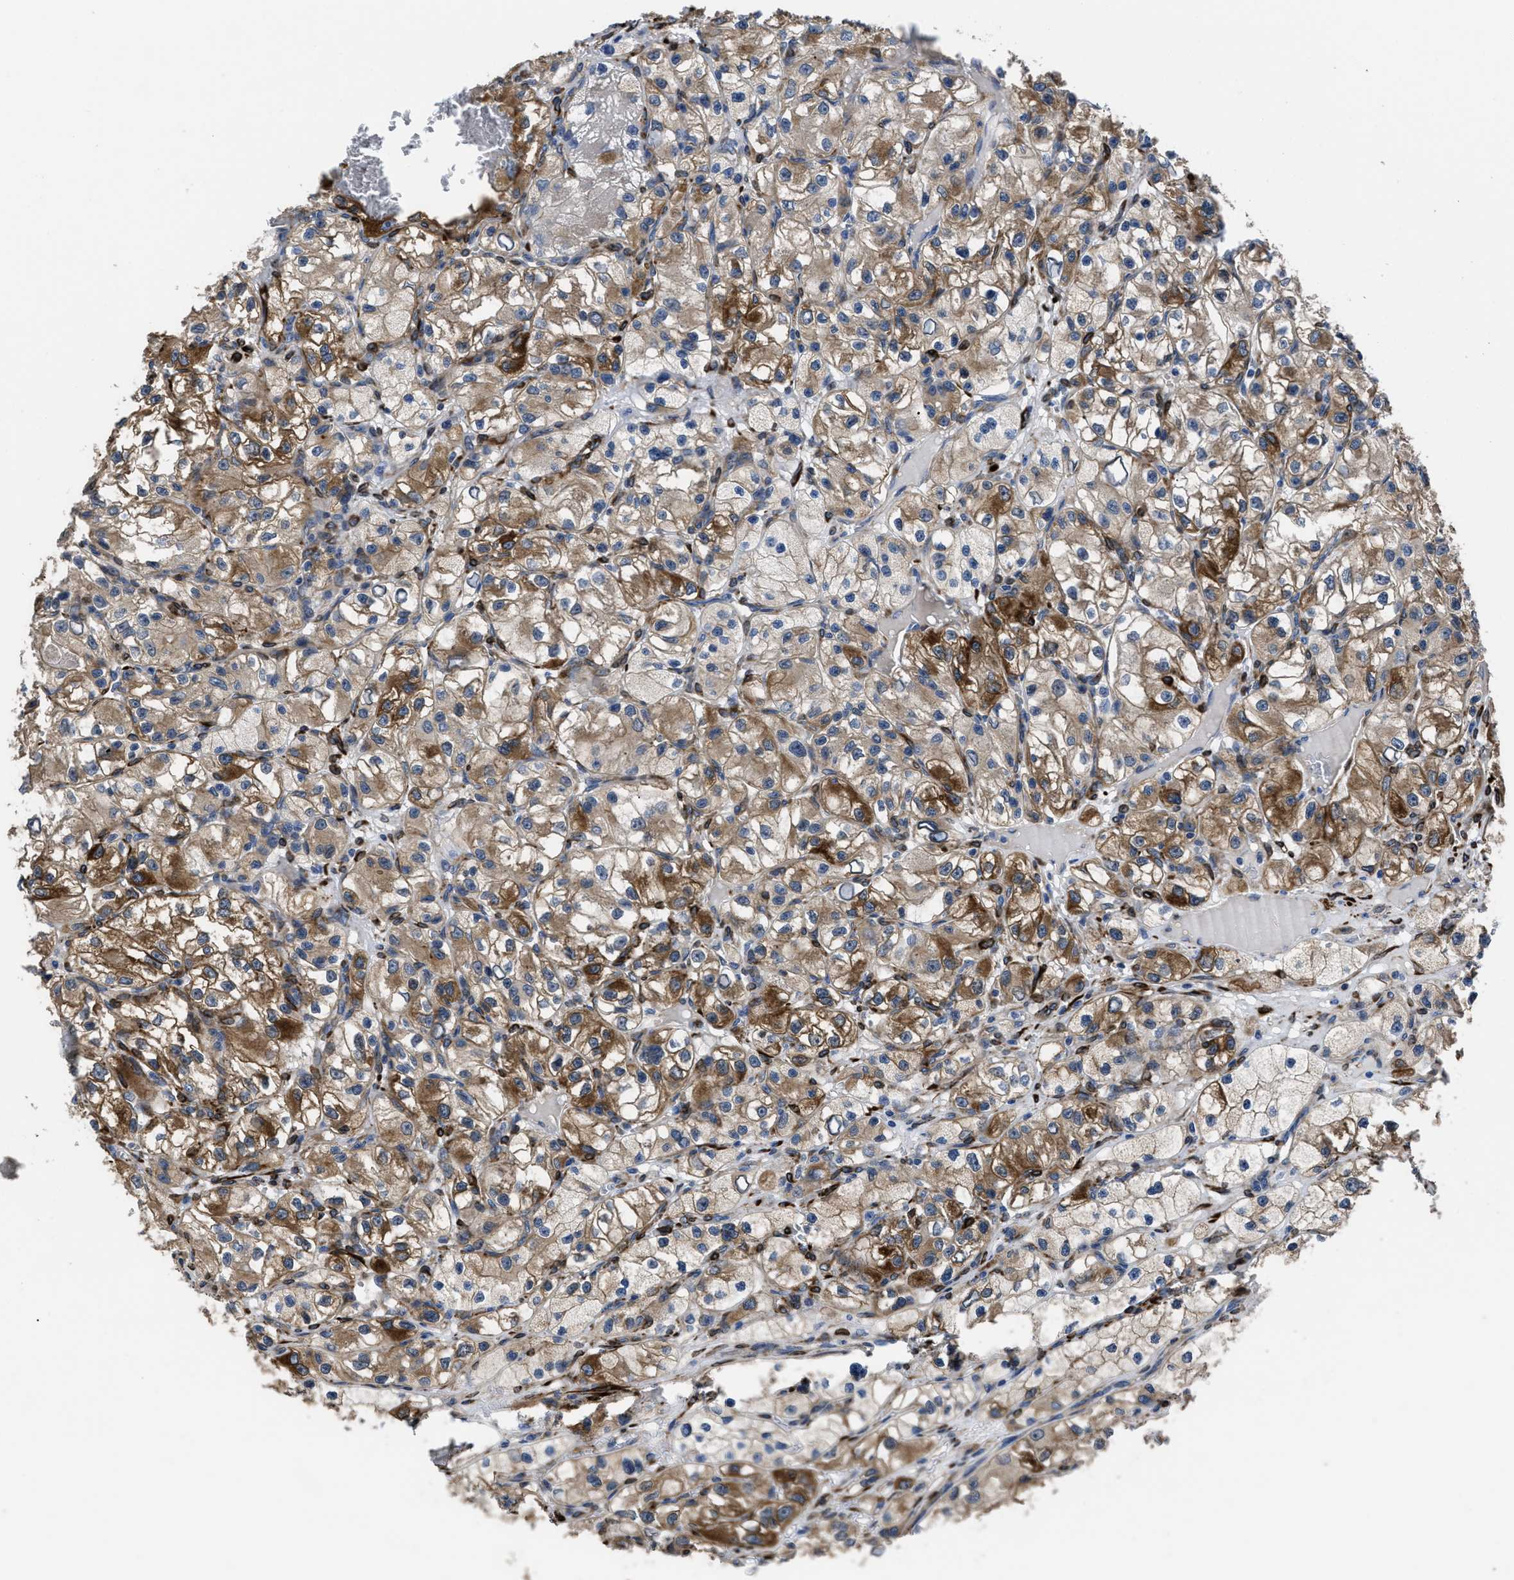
{"staining": {"intensity": "moderate", "quantity": ">75%", "location": "cytoplasmic/membranous"}, "tissue": "renal cancer", "cell_type": "Tumor cells", "image_type": "cancer", "snomed": [{"axis": "morphology", "description": "Adenocarcinoma, NOS"}, {"axis": "topography", "description": "Kidney"}], "caption": "Immunohistochemical staining of renal adenocarcinoma exhibits medium levels of moderate cytoplasmic/membranous positivity in approximately >75% of tumor cells.", "gene": "SQLE", "patient": {"sex": "female", "age": 57}}